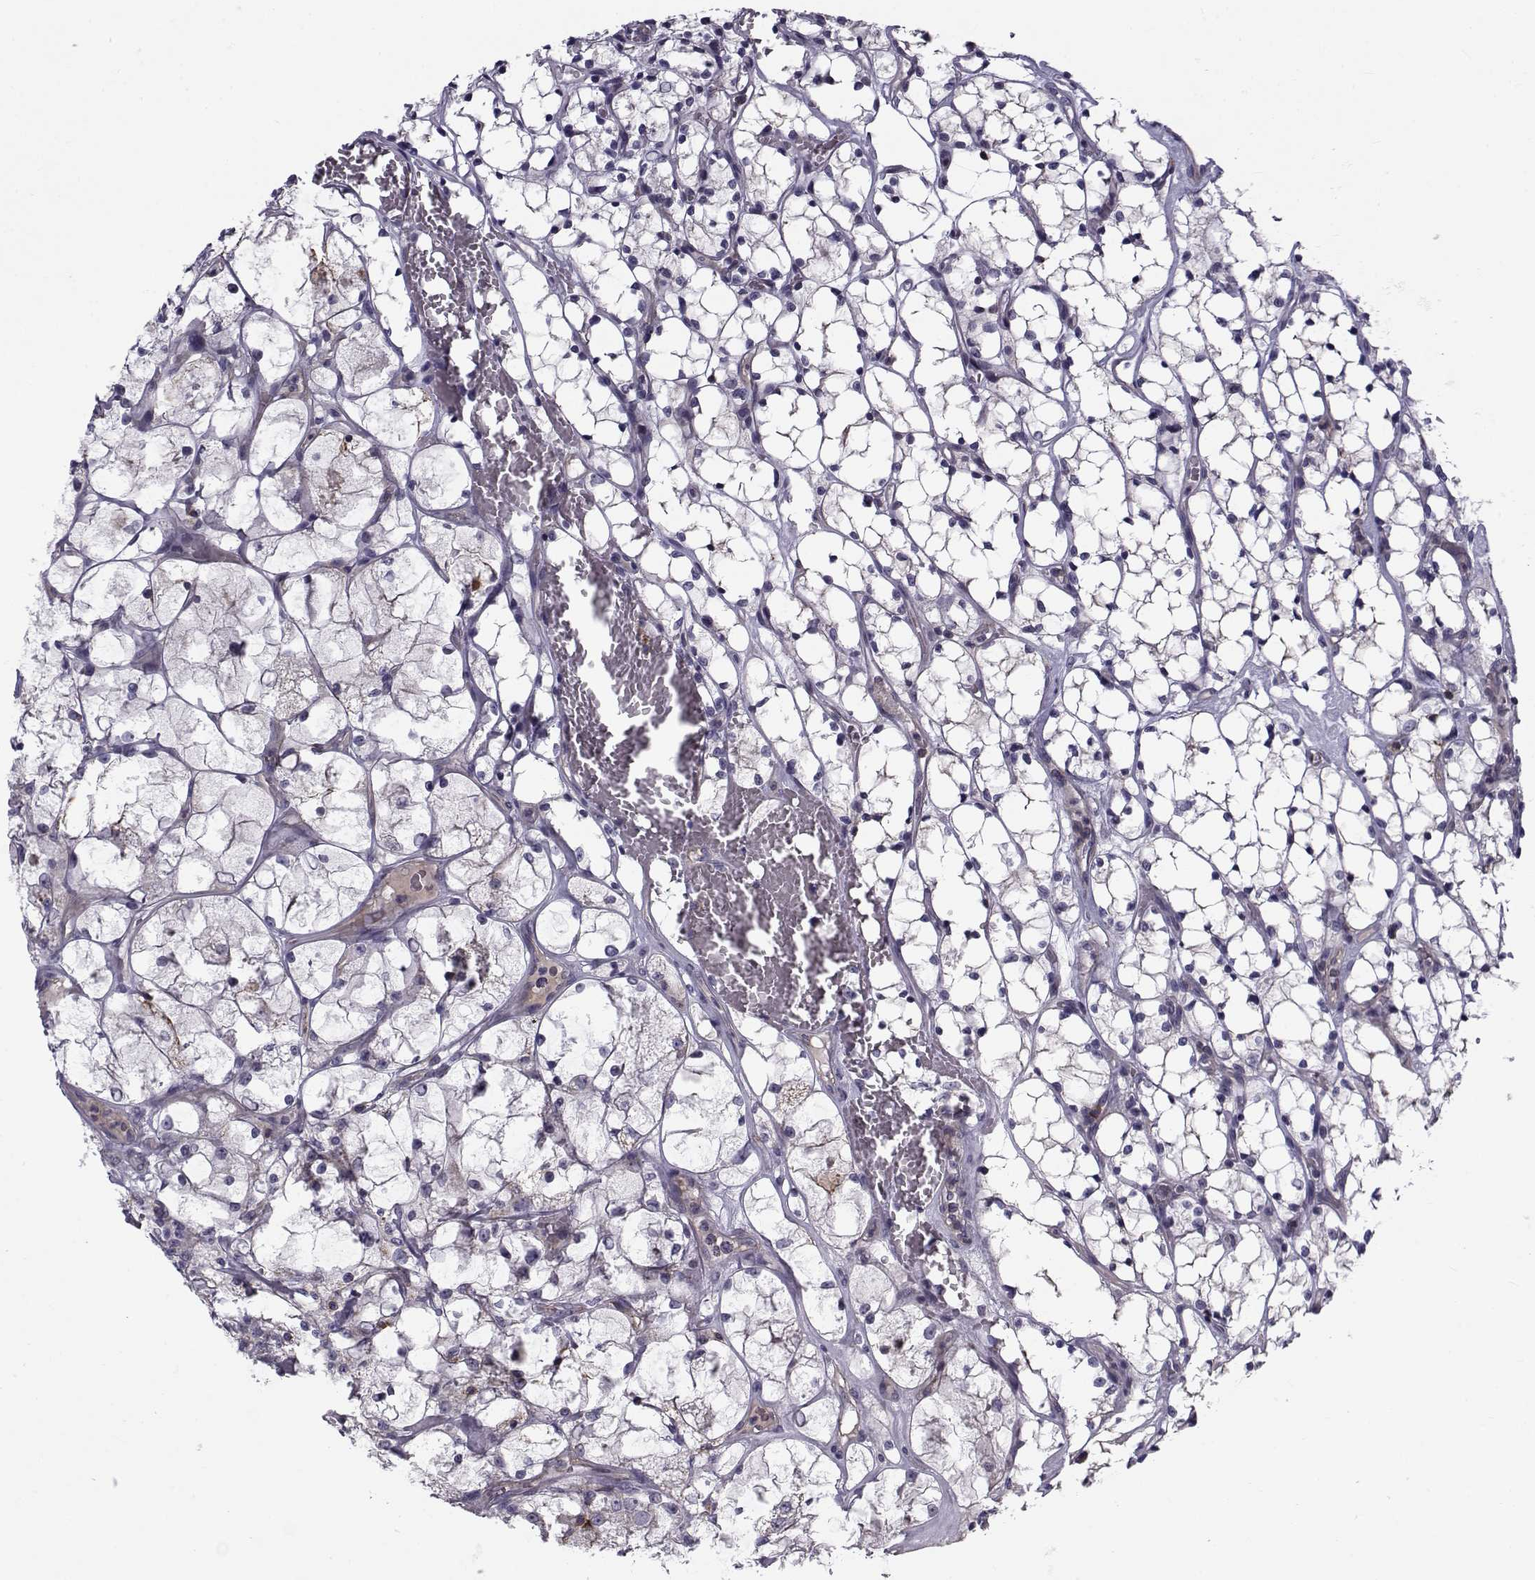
{"staining": {"intensity": "negative", "quantity": "none", "location": "none"}, "tissue": "renal cancer", "cell_type": "Tumor cells", "image_type": "cancer", "snomed": [{"axis": "morphology", "description": "Adenocarcinoma, NOS"}, {"axis": "topography", "description": "Kidney"}], "caption": "The micrograph displays no staining of tumor cells in renal cancer (adenocarcinoma).", "gene": "LRRC27", "patient": {"sex": "female", "age": 69}}